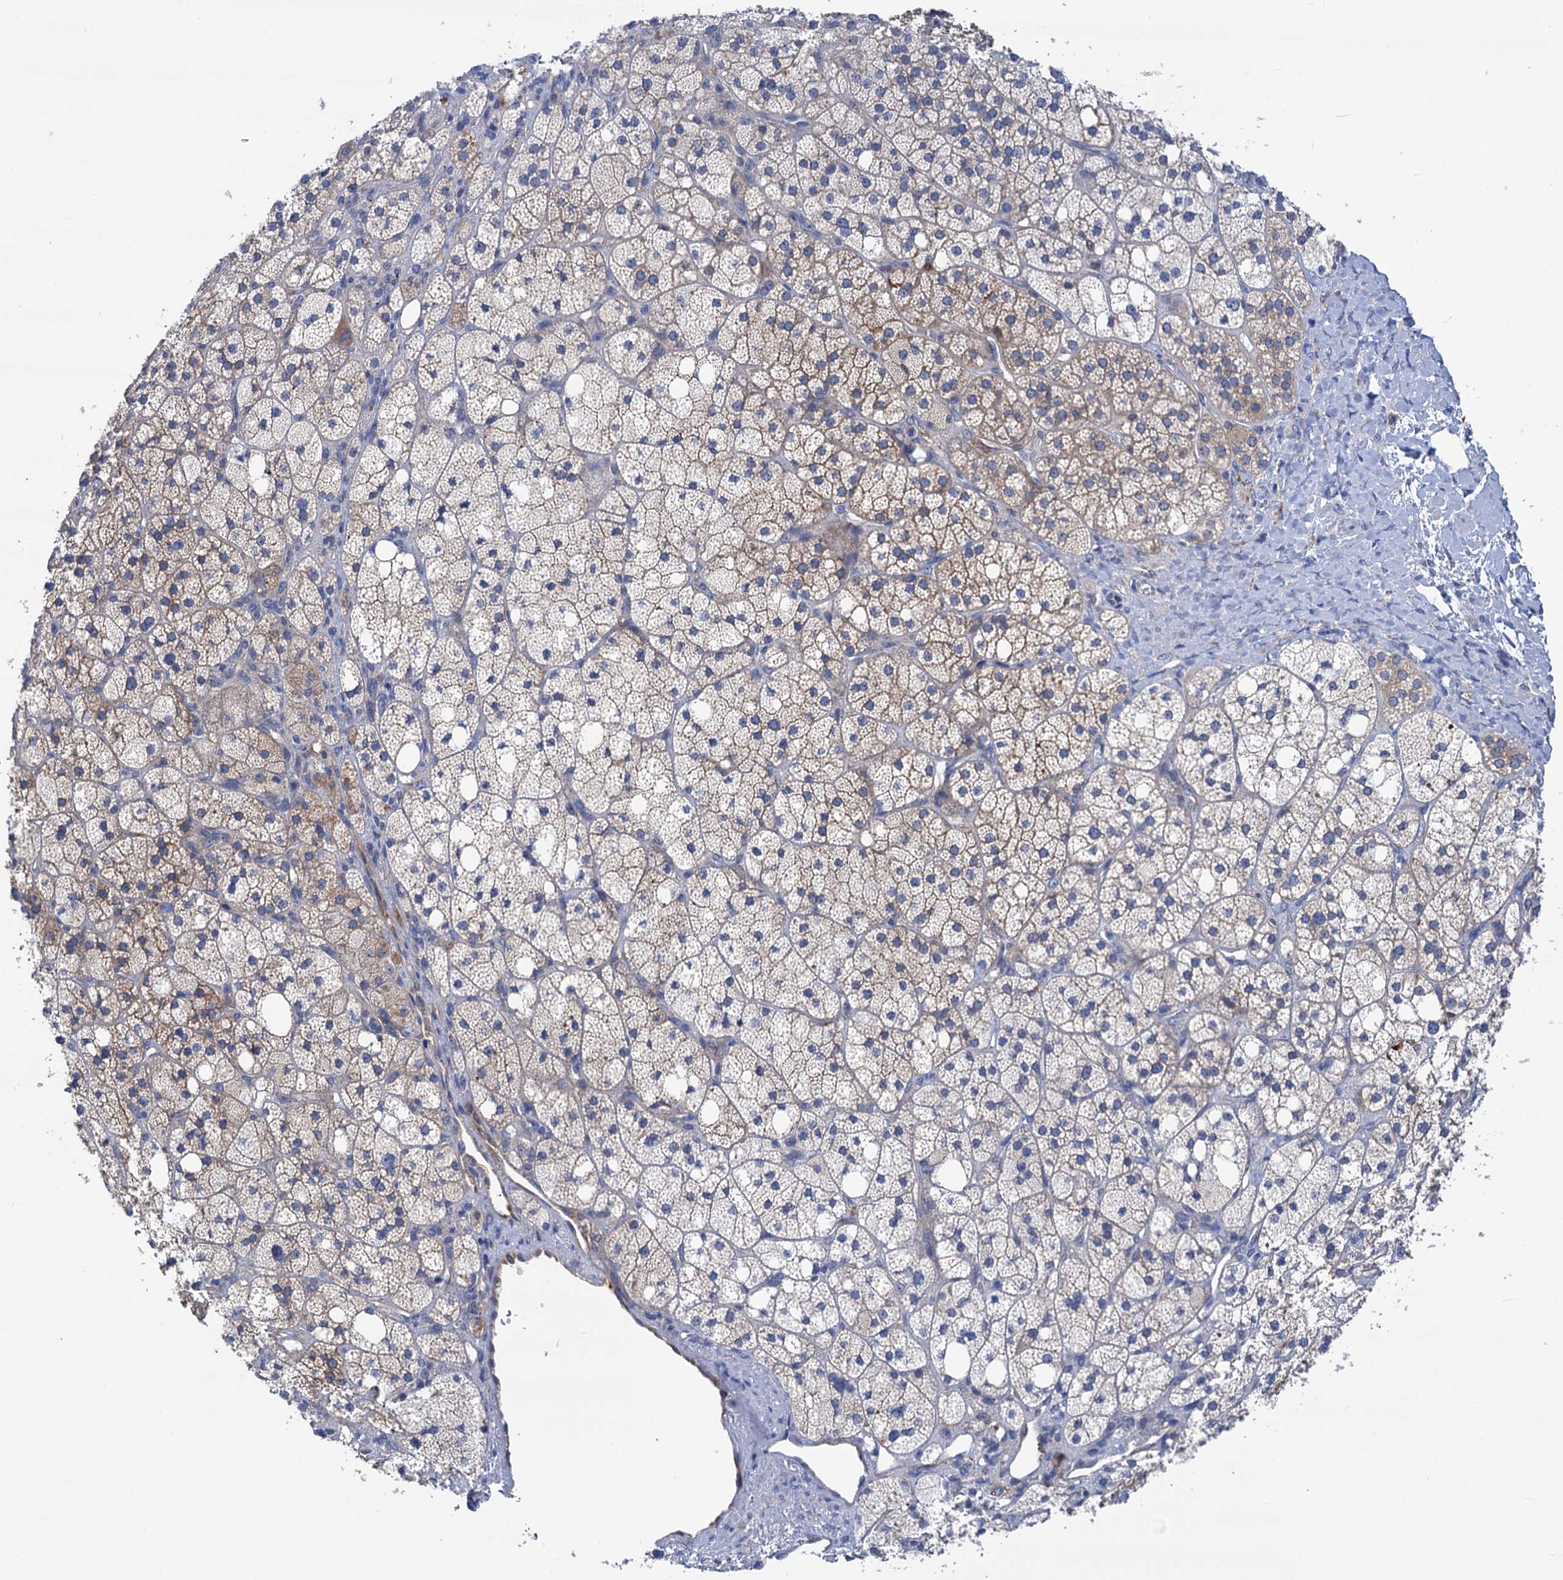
{"staining": {"intensity": "moderate", "quantity": "<25%", "location": "cytoplasmic/membranous"}, "tissue": "adrenal gland", "cell_type": "Glandular cells", "image_type": "normal", "snomed": [{"axis": "morphology", "description": "Normal tissue, NOS"}, {"axis": "topography", "description": "Adrenal gland"}], "caption": "Adrenal gland stained with DAB (3,3'-diaminobenzidine) IHC exhibits low levels of moderate cytoplasmic/membranous positivity in approximately <25% of glandular cells. Using DAB (brown) and hematoxylin (blue) stains, captured at high magnification using brightfield microscopy.", "gene": "ZNRD2", "patient": {"sex": "male", "age": 61}}